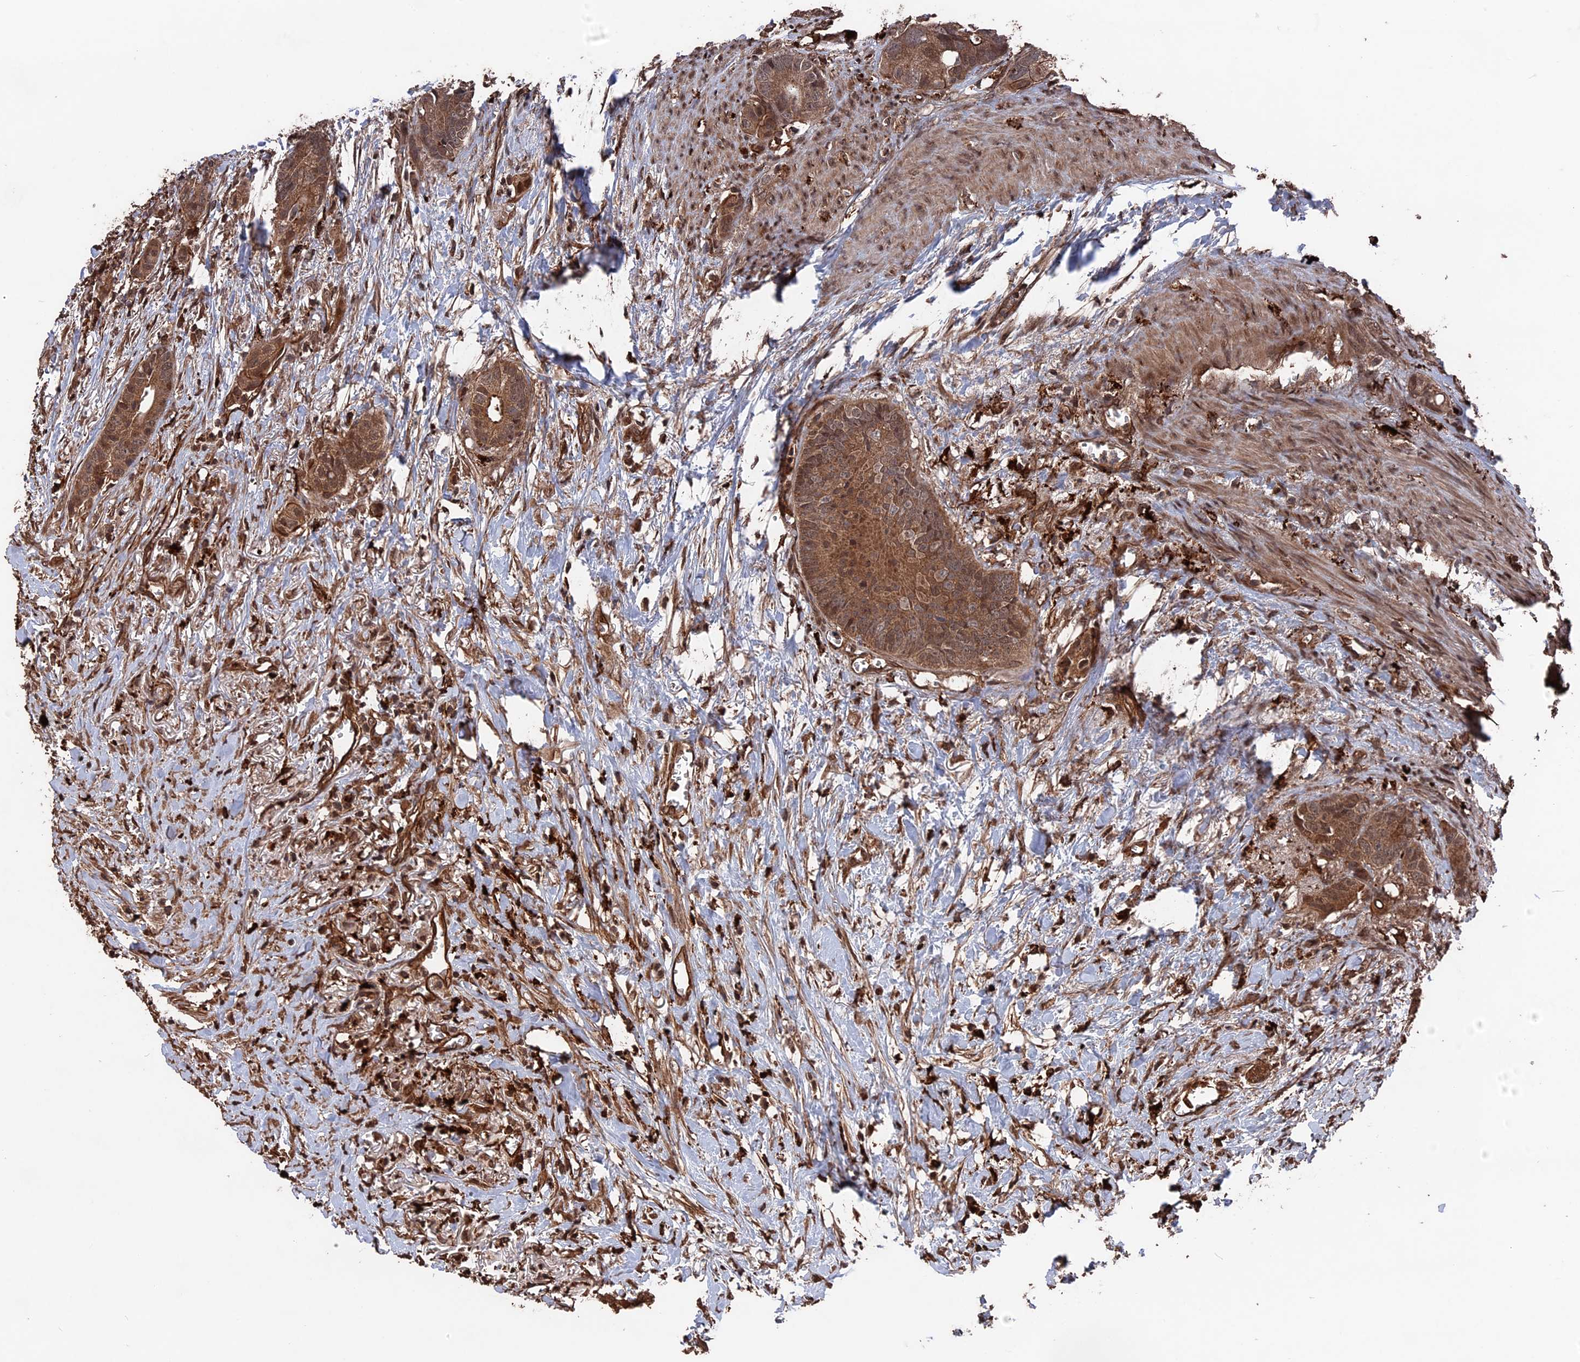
{"staining": {"intensity": "moderate", "quantity": ">75%", "location": "cytoplasmic/membranous,nuclear"}, "tissue": "colorectal cancer", "cell_type": "Tumor cells", "image_type": "cancer", "snomed": [{"axis": "morphology", "description": "Adenocarcinoma, NOS"}, {"axis": "topography", "description": "Colon"}], "caption": "IHC of colorectal cancer (adenocarcinoma) reveals medium levels of moderate cytoplasmic/membranous and nuclear positivity in approximately >75% of tumor cells.", "gene": "TELO2", "patient": {"sex": "female", "age": 57}}